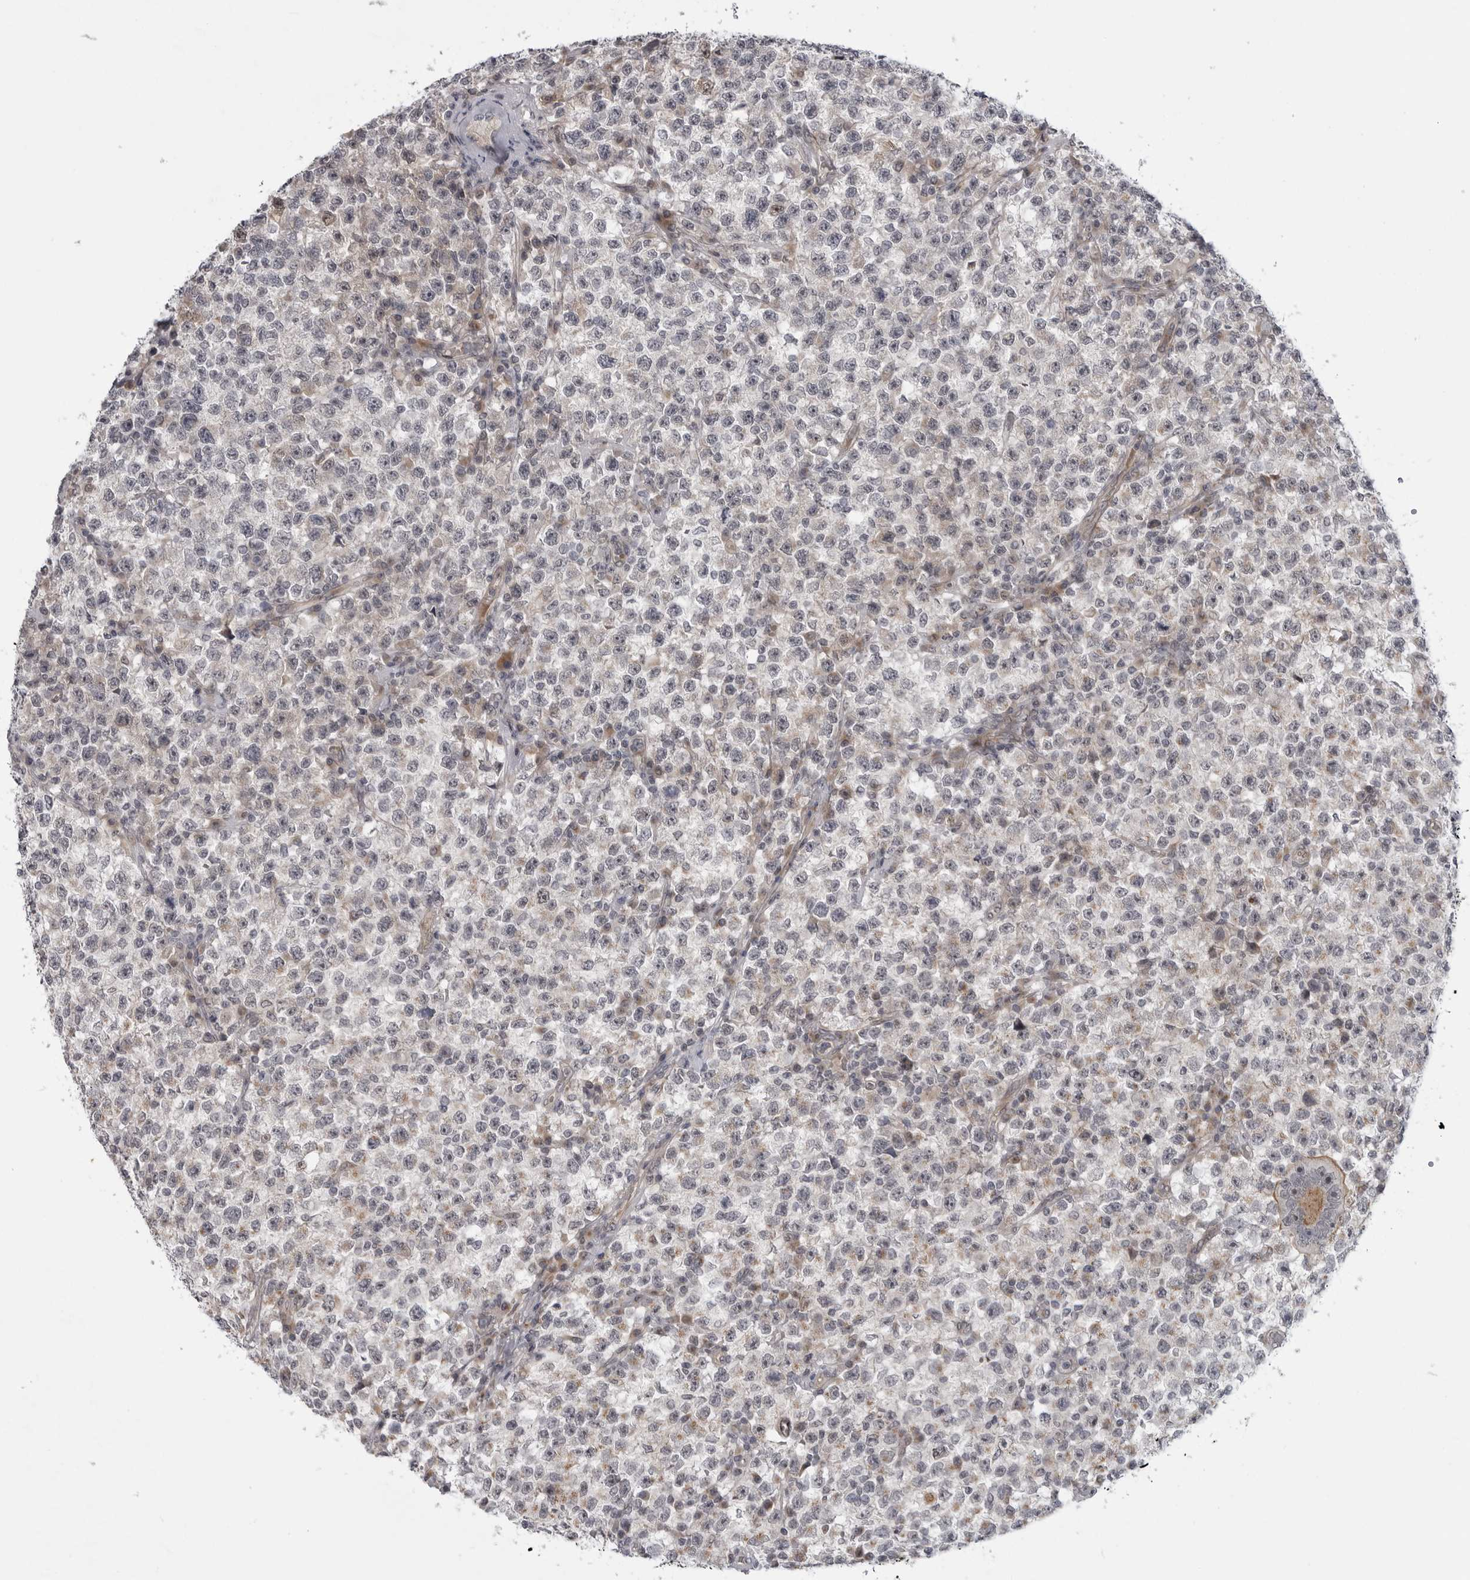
{"staining": {"intensity": "weak", "quantity": "<25%", "location": "cytoplasmic/membranous"}, "tissue": "testis cancer", "cell_type": "Tumor cells", "image_type": "cancer", "snomed": [{"axis": "morphology", "description": "Seminoma, NOS"}, {"axis": "topography", "description": "Testis"}], "caption": "Immunohistochemistry photomicrograph of testis seminoma stained for a protein (brown), which shows no staining in tumor cells. (DAB (3,3'-diaminobenzidine) immunohistochemistry (IHC), high magnification).", "gene": "LRRC45", "patient": {"sex": "male", "age": 22}}